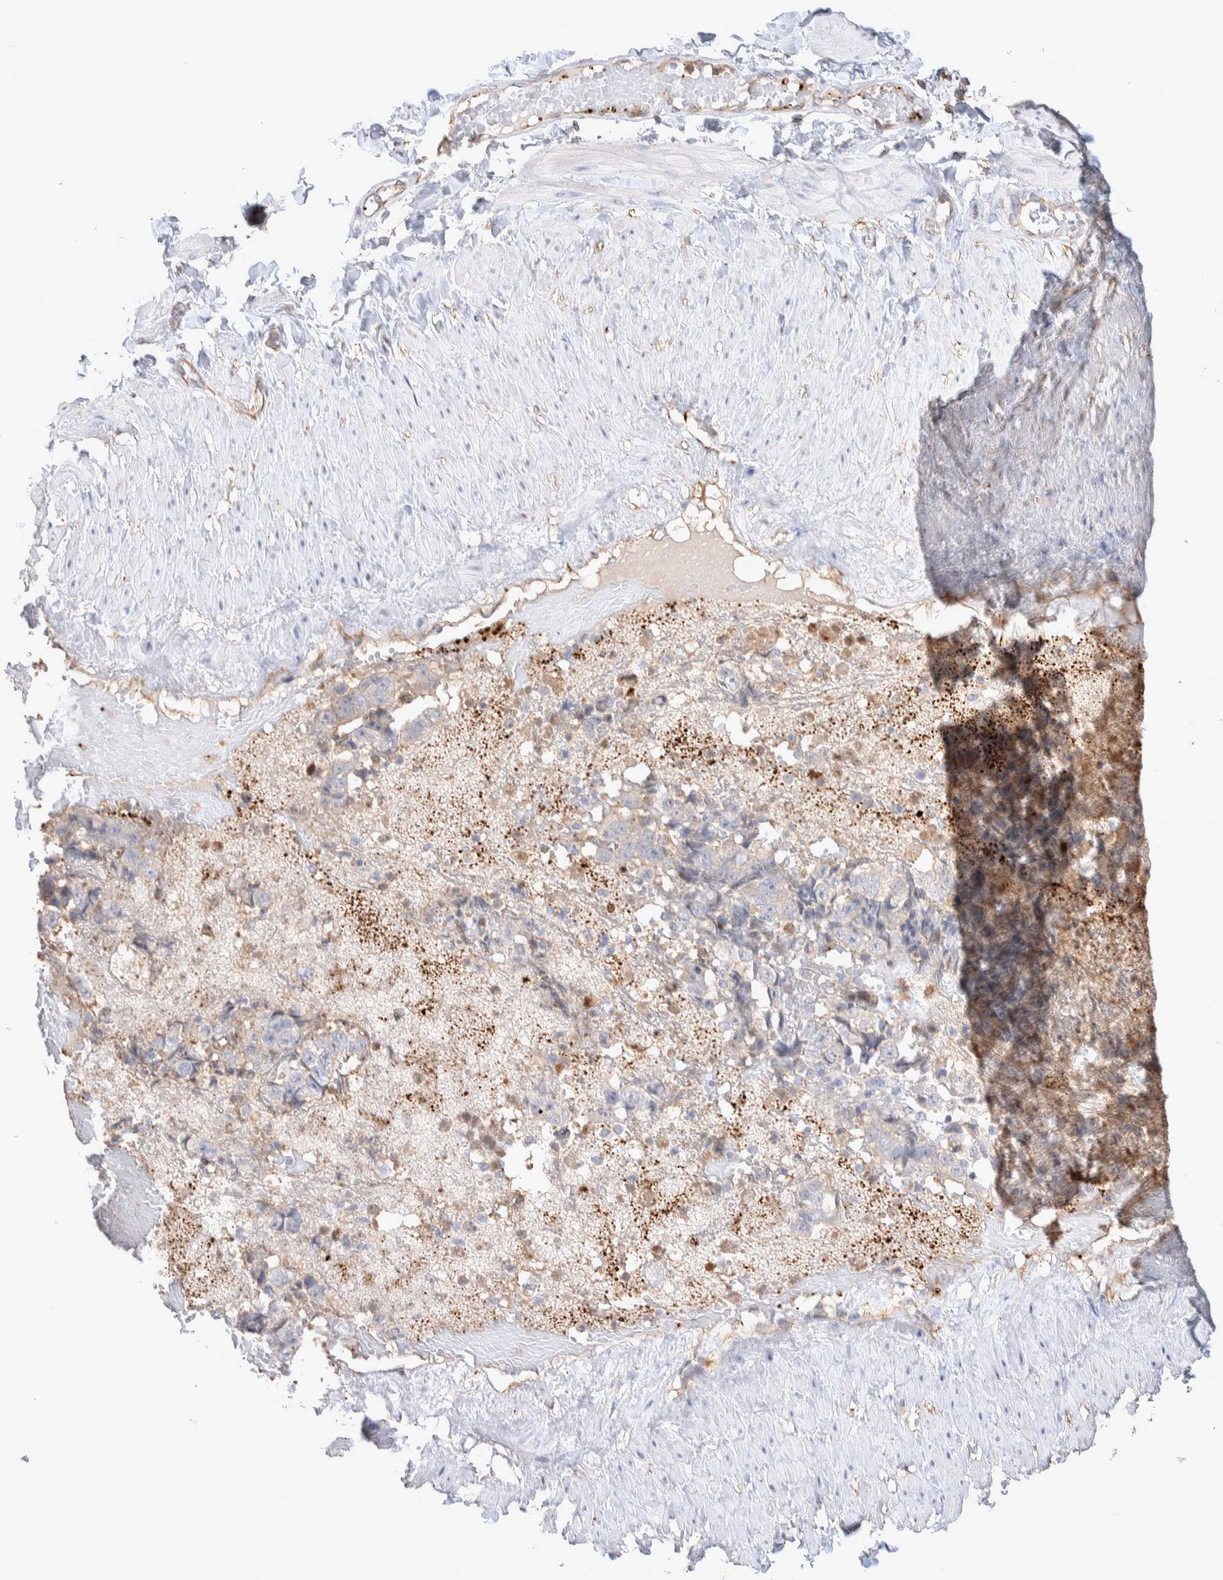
{"staining": {"intensity": "negative", "quantity": "none", "location": "none"}, "tissue": "adipose tissue", "cell_type": "Adipocytes", "image_type": "normal", "snomed": [{"axis": "morphology", "description": "Normal tissue, NOS"}, {"axis": "topography", "description": "Adipose tissue"}, {"axis": "topography", "description": "Vascular tissue"}, {"axis": "topography", "description": "Peripheral nerve tissue"}], "caption": "Adipocytes show no significant protein expression in unremarkable adipose tissue.", "gene": "FFAR2", "patient": {"sex": "male", "age": 25}}